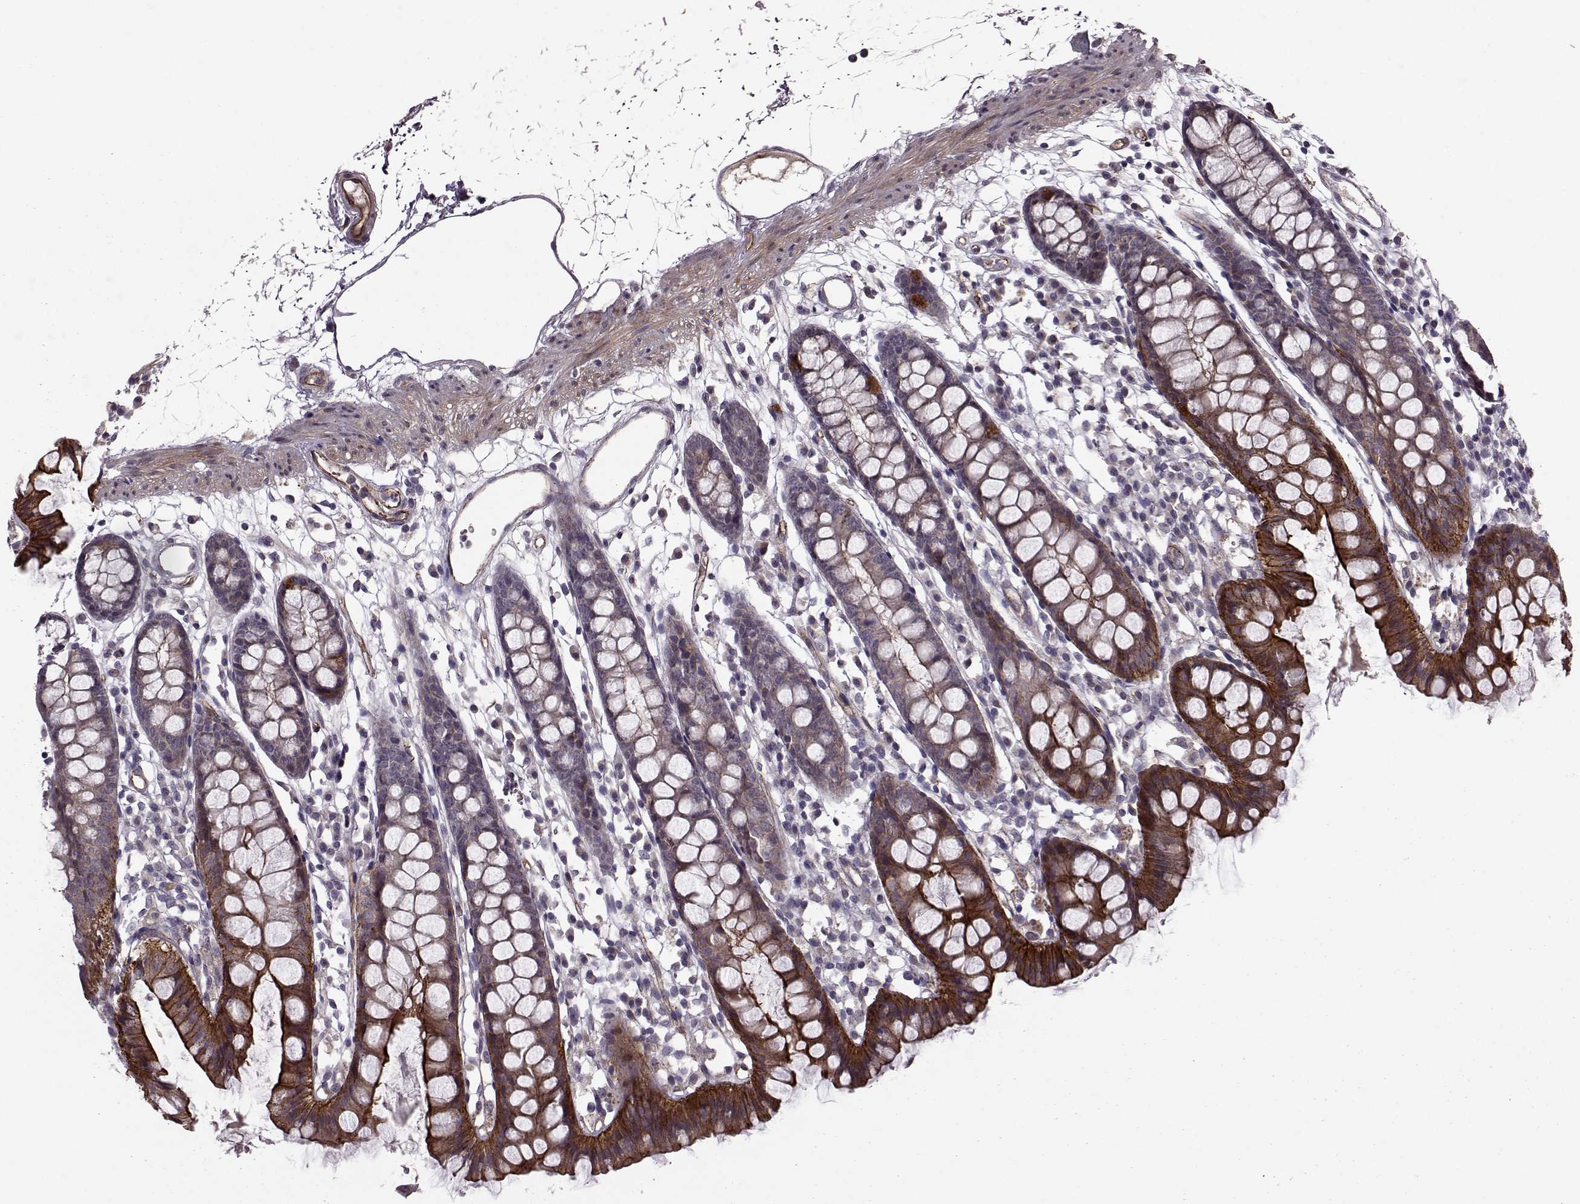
{"staining": {"intensity": "strong", "quantity": ">75%", "location": "cytoplasmic/membranous"}, "tissue": "colon", "cell_type": "Endothelial cells", "image_type": "normal", "snomed": [{"axis": "morphology", "description": "Normal tissue, NOS"}, {"axis": "topography", "description": "Colon"}], "caption": "Human colon stained for a protein (brown) shows strong cytoplasmic/membranous positive expression in about >75% of endothelial cells.", "gene": "SYNPO", "patient": {"sex": "male", "age": 47}}